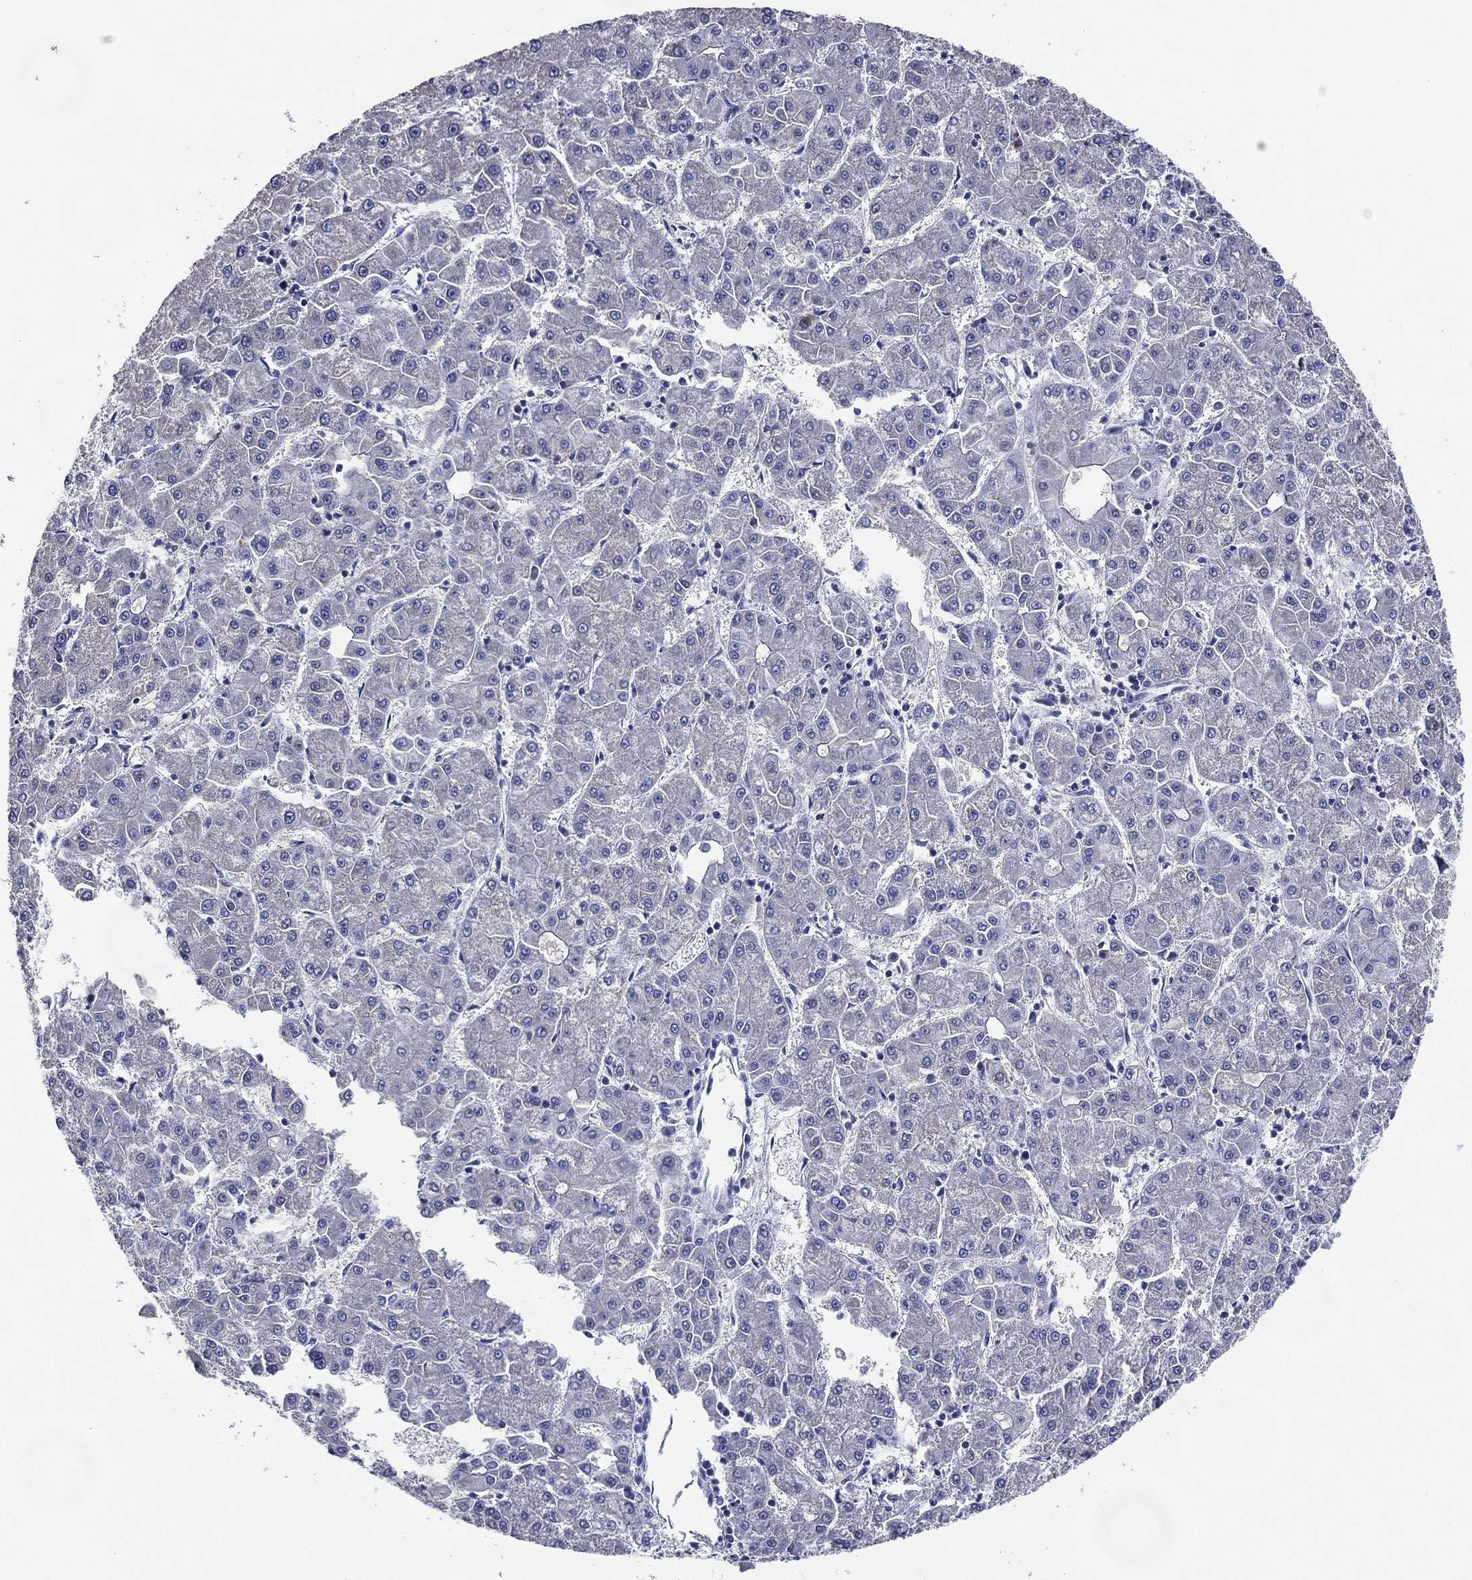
{"staining": {"intensity": "negative", "quantity": "none", "location": "none"}, "tissue": "liver cancer", "cell_type": "Tumor cells", "image_type": "cancer", "snomed": [{"axis": "morphology", "description": "Carcinoma, Hepatocellular, NOS"}, {"axis": "topography", "description": "Liver"}], "caption": "This is a image of IHC staining of hepatocellular carcinoma (liver), which shows no staining in tumor cells. (DAB (3,3'-diaminobenzidine) immunohistochemistry visualized using brightfield microscopy, high magnification).", "gene": "TFAP2A", "patient": {"sex": "male", "age": 73}}